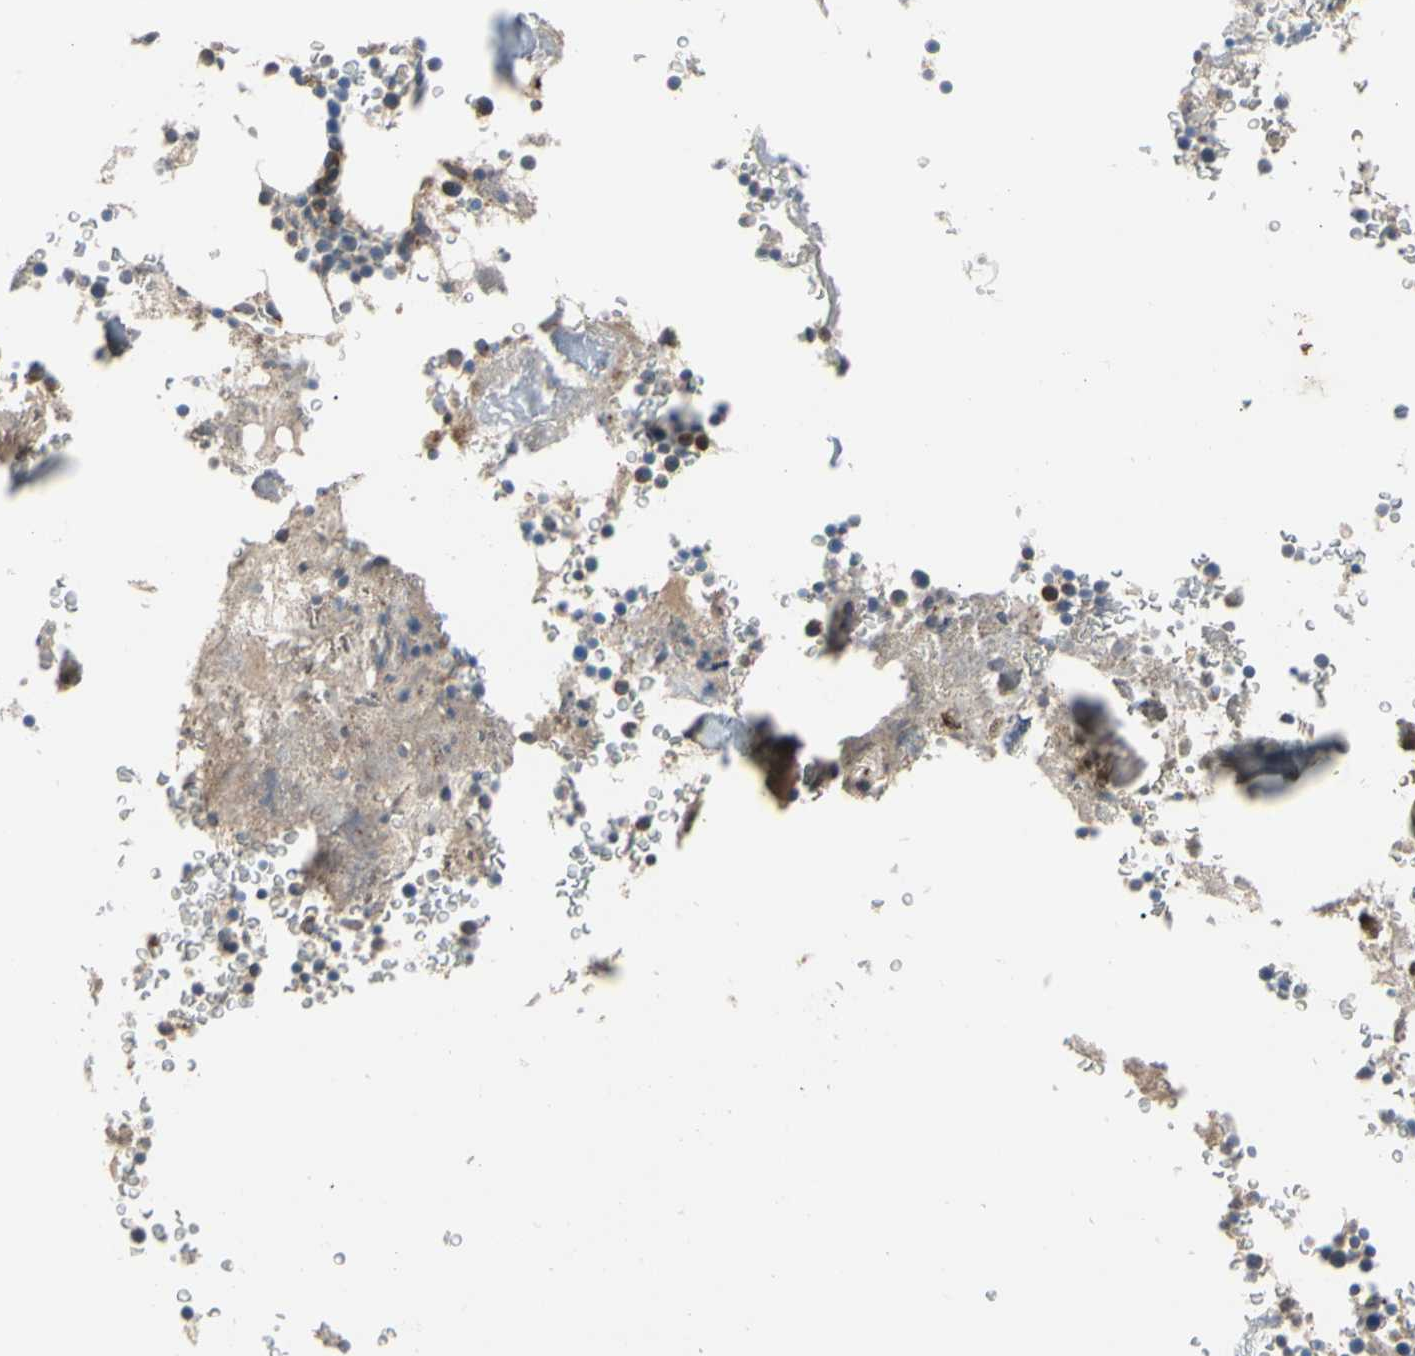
{"staining": {"intensity": "weak", "quantity": "<25%", "location": "cytoplasmic/membranous"}, "tissue": "bone marrow", "cell_type": "Hematopoietic cells", "image_type": "normal", "snomed": [{"axis": "morphology", "description": "Normal tissue, NOS"}, {"axis": "topography", "description": "Bone marrow"}], "caption": "The image reveals no significant staining in hematopoietic cells of bone marrow.", "gene": "GPD2", "patient": {"sex": "male"}}